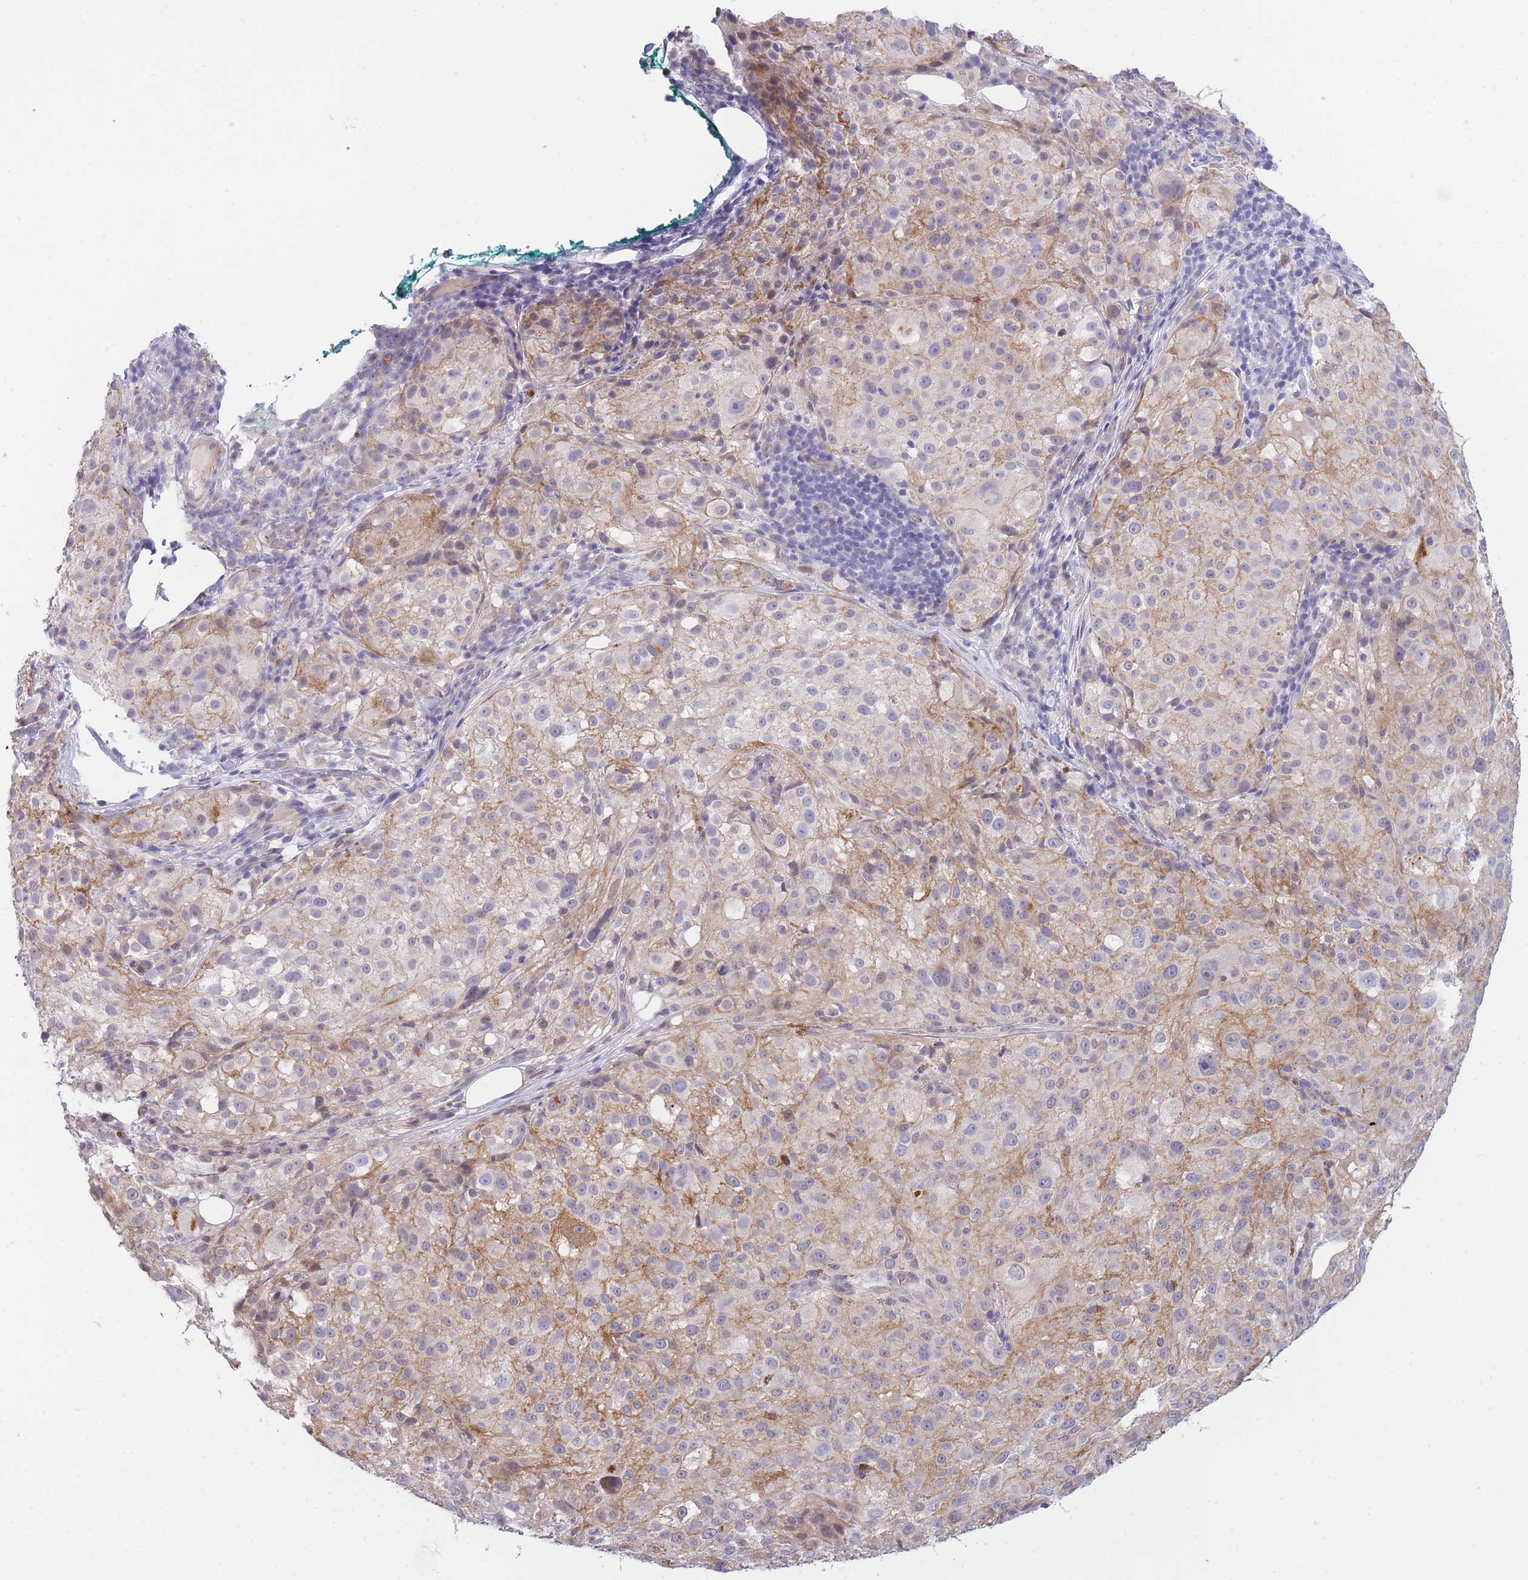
{"staining": {"intensity": "negative", "quantity": "none", "location": "none"}, "tissue": "melanoma", "cell_type": "Tumor cells", "image_type": "cancer", "snomed": [{"axis": "morphology", "description": "Necrosis, NOS"}, {"axis": "morphology", "description": "Malignant melanoma, NOS"}, {"axis": "topography", "description": "Skin"}], "caption": "This histopathology image is of melanoma stained with immunohistochemistry to label a protein in brown with the nuclei are counter-stained blue. There is no staining in tumor cells. Brightfield microscopy of immunohistochemistry (IHC) stained with DAB (brown) and hematoxylin (blue), captured at high magnification.", "gene": "PRR23B", "patient": {"sex": "female", "age": 87}}